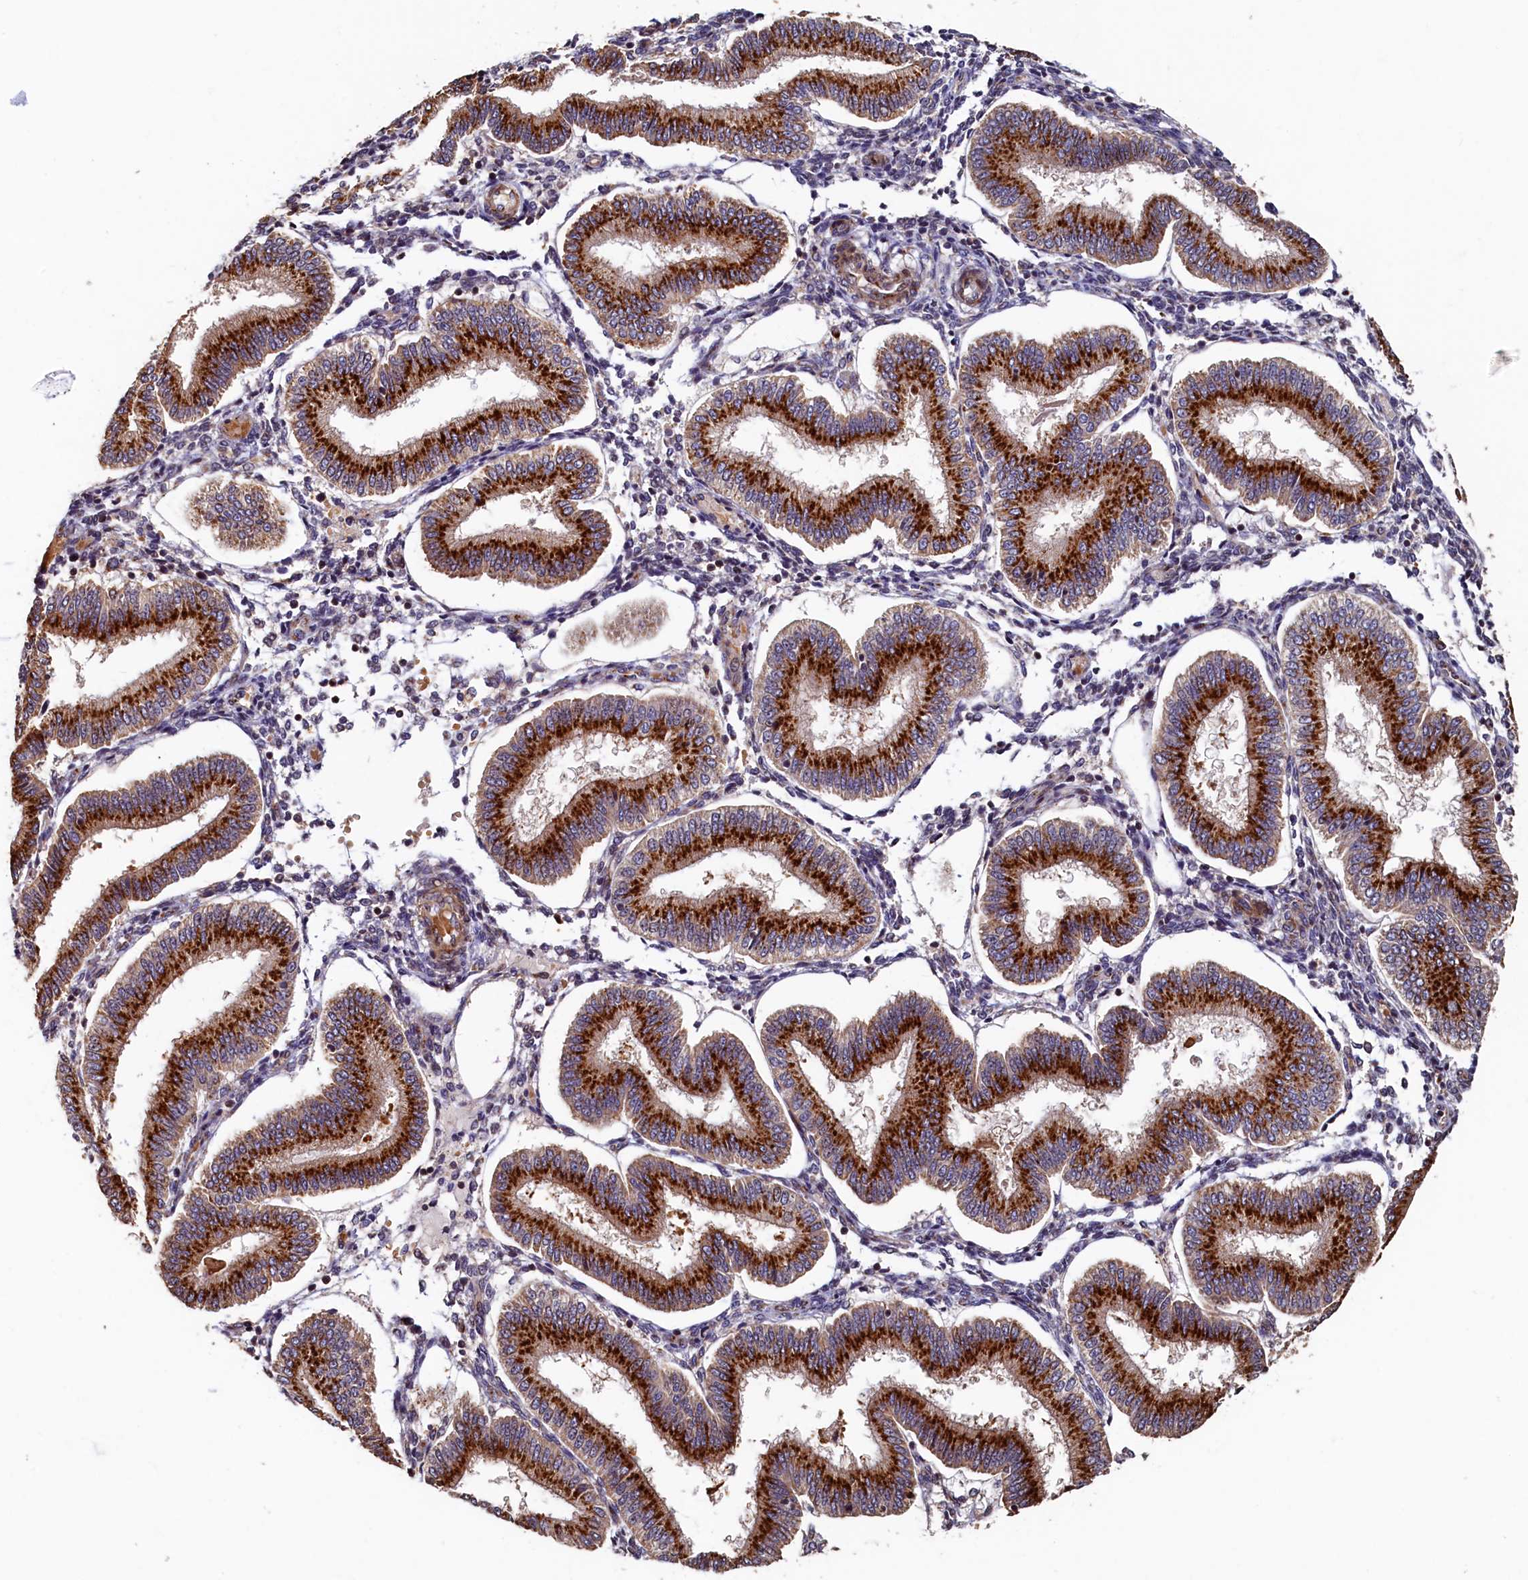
{"staining": {"intensity": "weak", "quantity": "25%-75%", "location": "cytoplasmic/membranous"}, "tissue": "endometrium", "cell_type": "Cells in endometrial stroma", "image_type": "normal", "snomed": [{"axis": "morphology", "description": "Normal tissue, NOS"}, {"axis": "topography", "description": "Endometrium"}], "caption": "A photomicrograph showing weak cytoplasmic/membranous staining in about 25%-75% of cells in endometrial stroma in unremarkable endometrium, as visualized by brown immunohistochemical staining.", "gene": "TMEM181", "patient": {"sex": "female", "age": 39}}